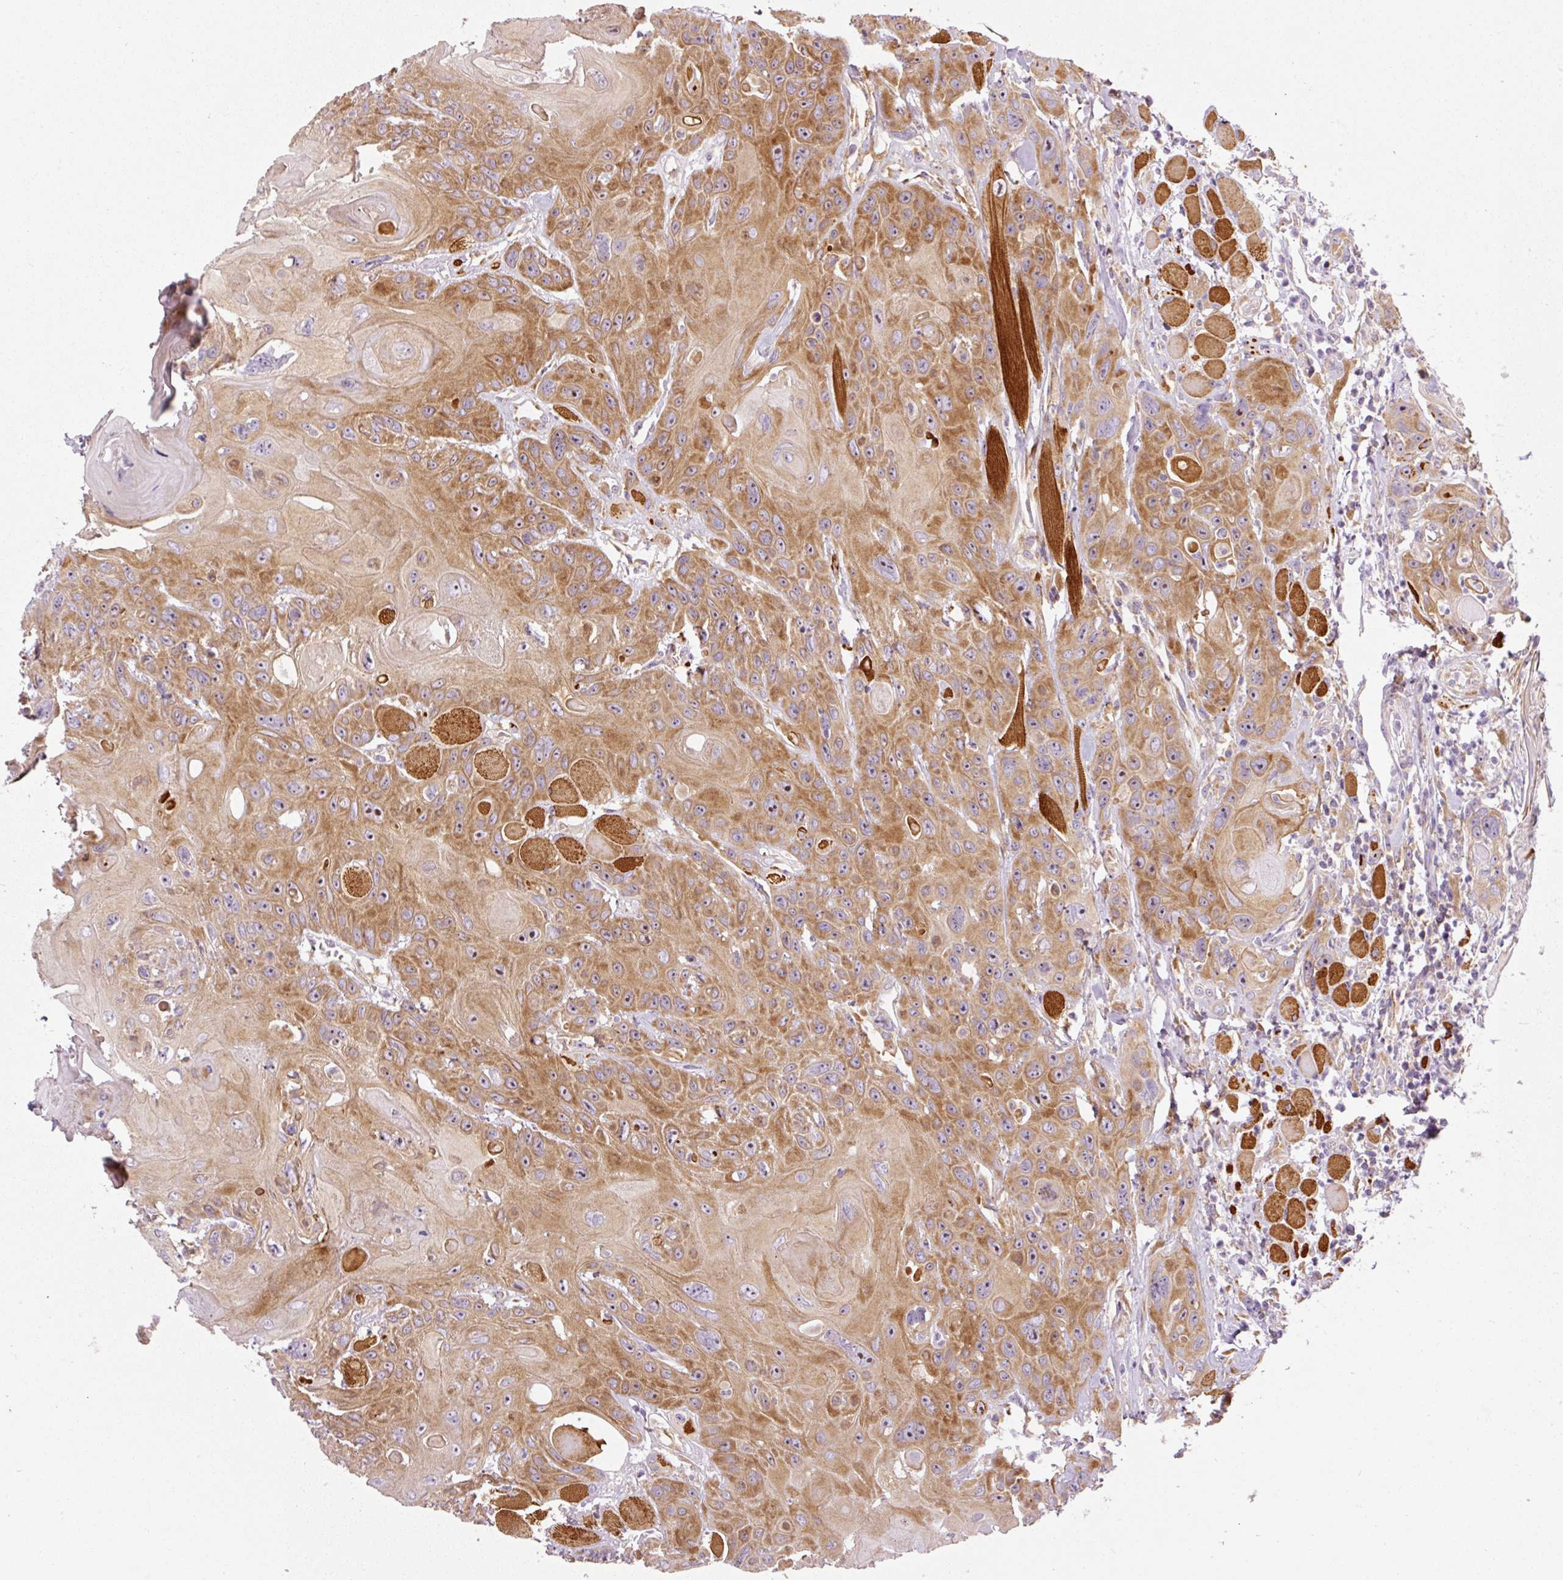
{"staining": {"intensity": "strong", "quantity": ">75%", "location": "cytoplasmic/membranous"}, "tissue": "head and neck cancer", "cell_type": "Tumor cells", "image_type": "cancer", "snomed": [{"axis": "morphology", "description": "Squamous cell carcinoma, NOS"}, {"axis": "topography", "description": "Head-Neck"}], "caption": "A brown stain shows strong cytoplasmic/membranous expression of a protein in head and neck cancer (squamous cell carcinoma) tumor cells. The staining was performed using DAB to visualize the protein expression in brown, while the nuclei were stained in blue with hematoxylin (Magnification: 20x).", "gene": "RPL10A", "patient": {"sex": "female", "age": 59}}